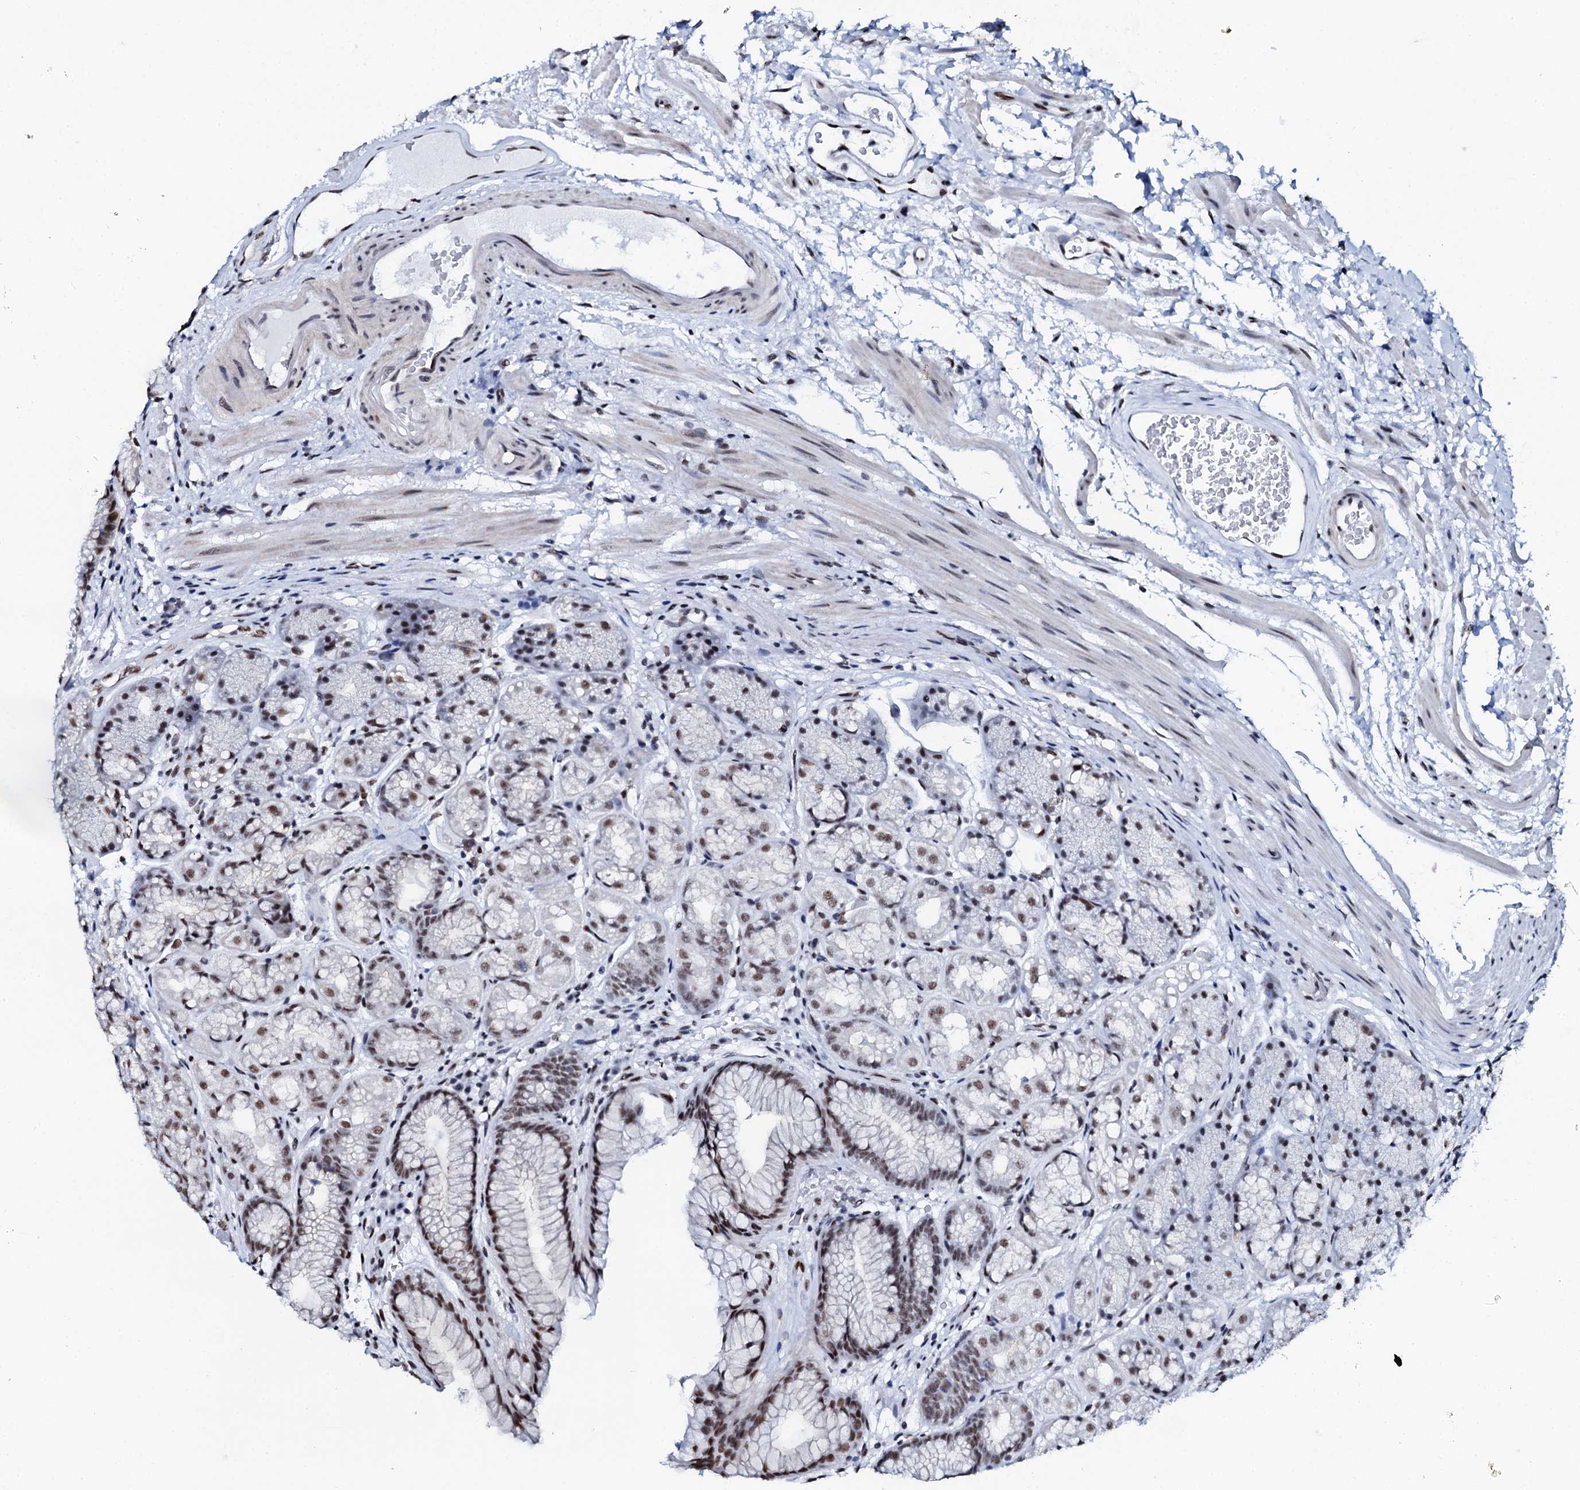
{"staining": {"intensity": "strong", "quantity": ">75%", "location": "nuclear"}, "tissue": "stomach", "cell_type": "Glandular cells", "image_type": "normal", "snomed": [{"axis": "morphology", "description": "Normal tissue, NOS"}, {"axis": "topography", "description": "Stomach"}], "caption": "Approximately >75% of glandular cells in unremarkable stomach demonstrate strong nuclear protein positivity as visualized by brown immunohistochemical staining.", "gene": "NKAPD1", "patient": {"sex": "male", "age": 63}}